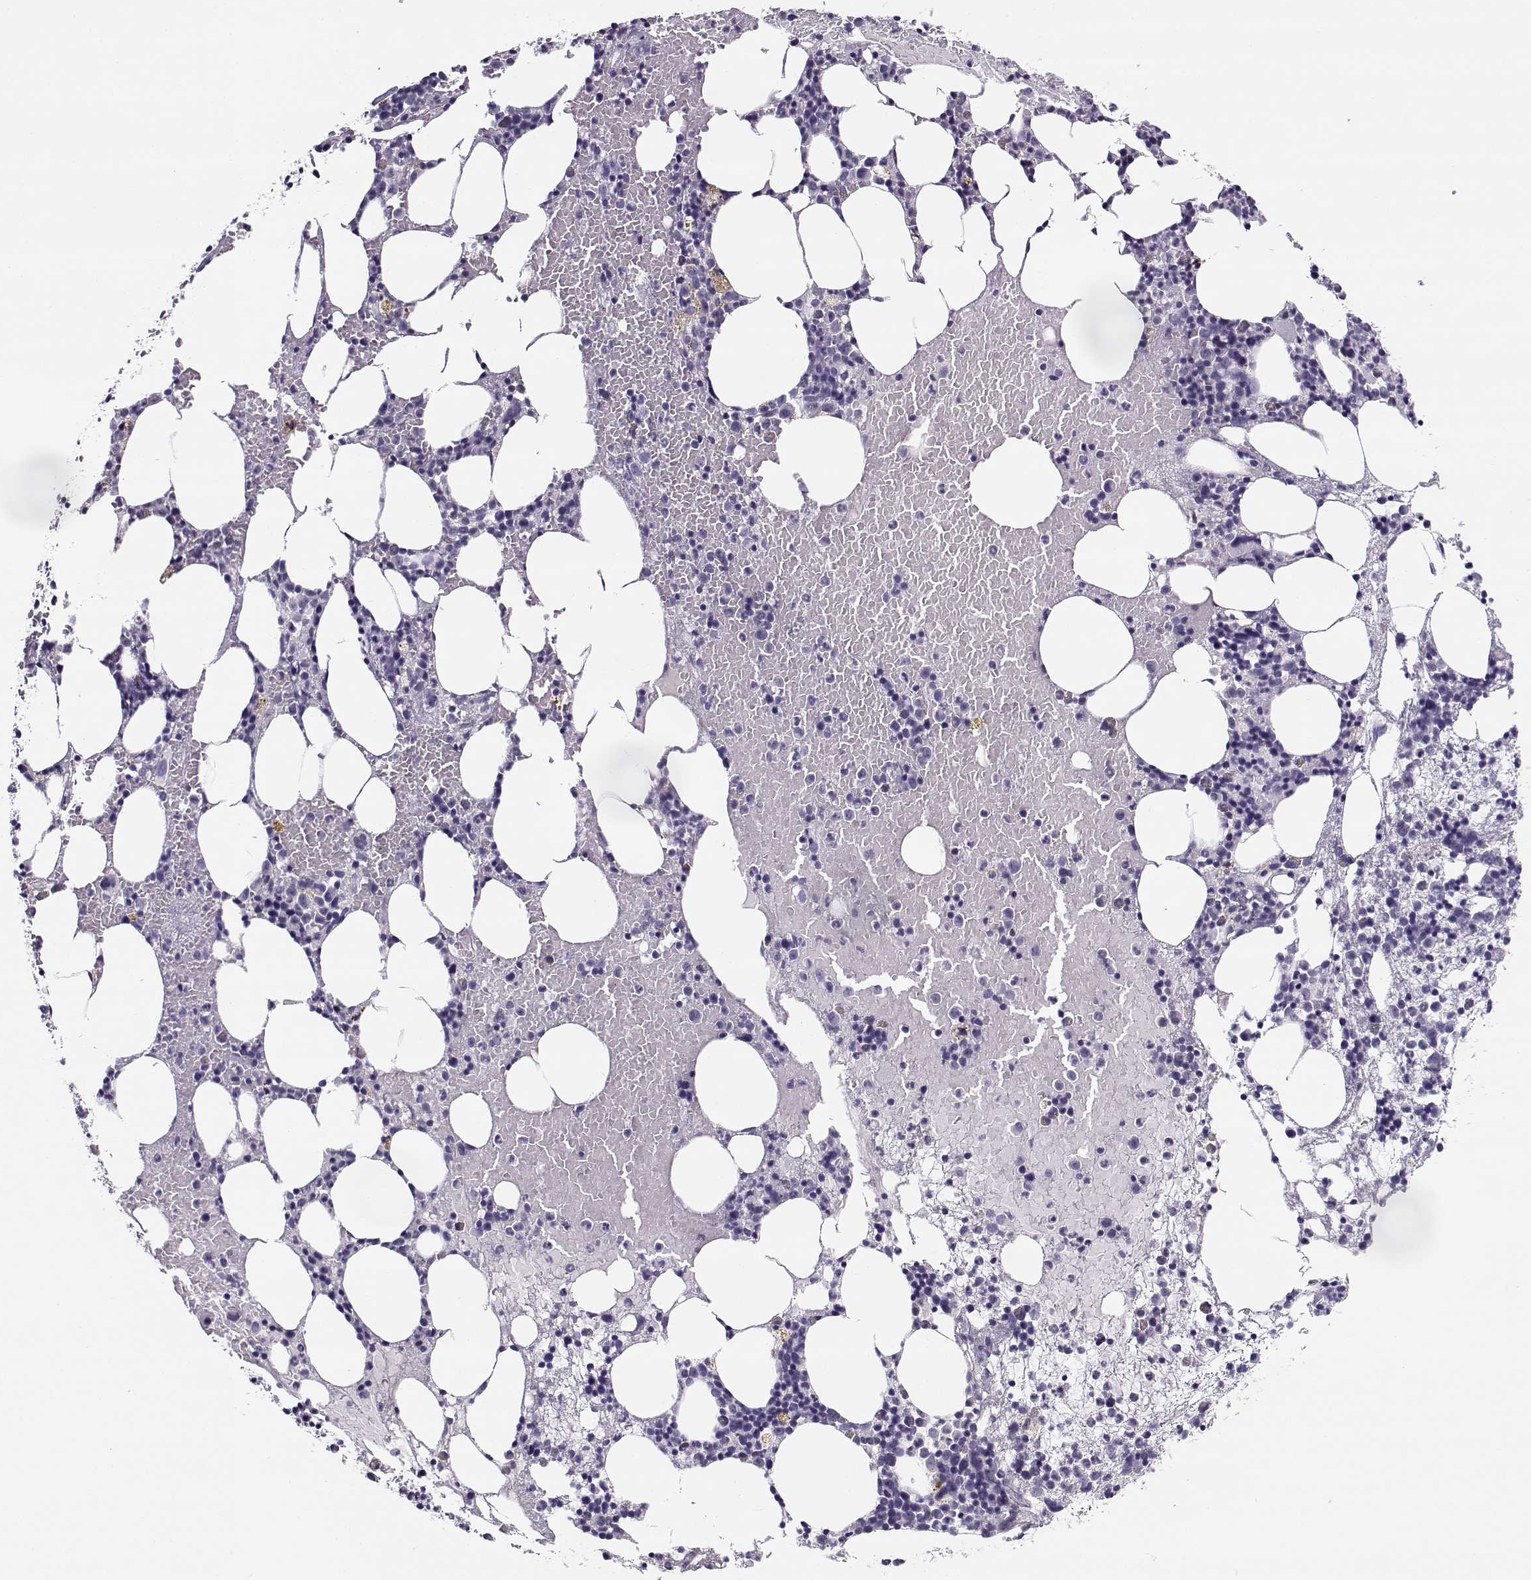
{"staining": {"intensity": "negative", "quantity": "none", "location": "none"}, "tissue": "bone marrow", "cell_type": "Hematopoietic cells", "image_type": "normal", "snomed": [{"axis": "morphology", "description": "Normal tissue, NOS"}, {"axis": "topography", "description": "Bone marrow"}], "caption": "A high-resolution micrograph shows immunohistochemistry (IHC) staining of benign bone marrow, which displays no significant positivity in hematopoietic cells.", "gene": "CFAP77", "patient": {"sex": "male", "age": 54}}